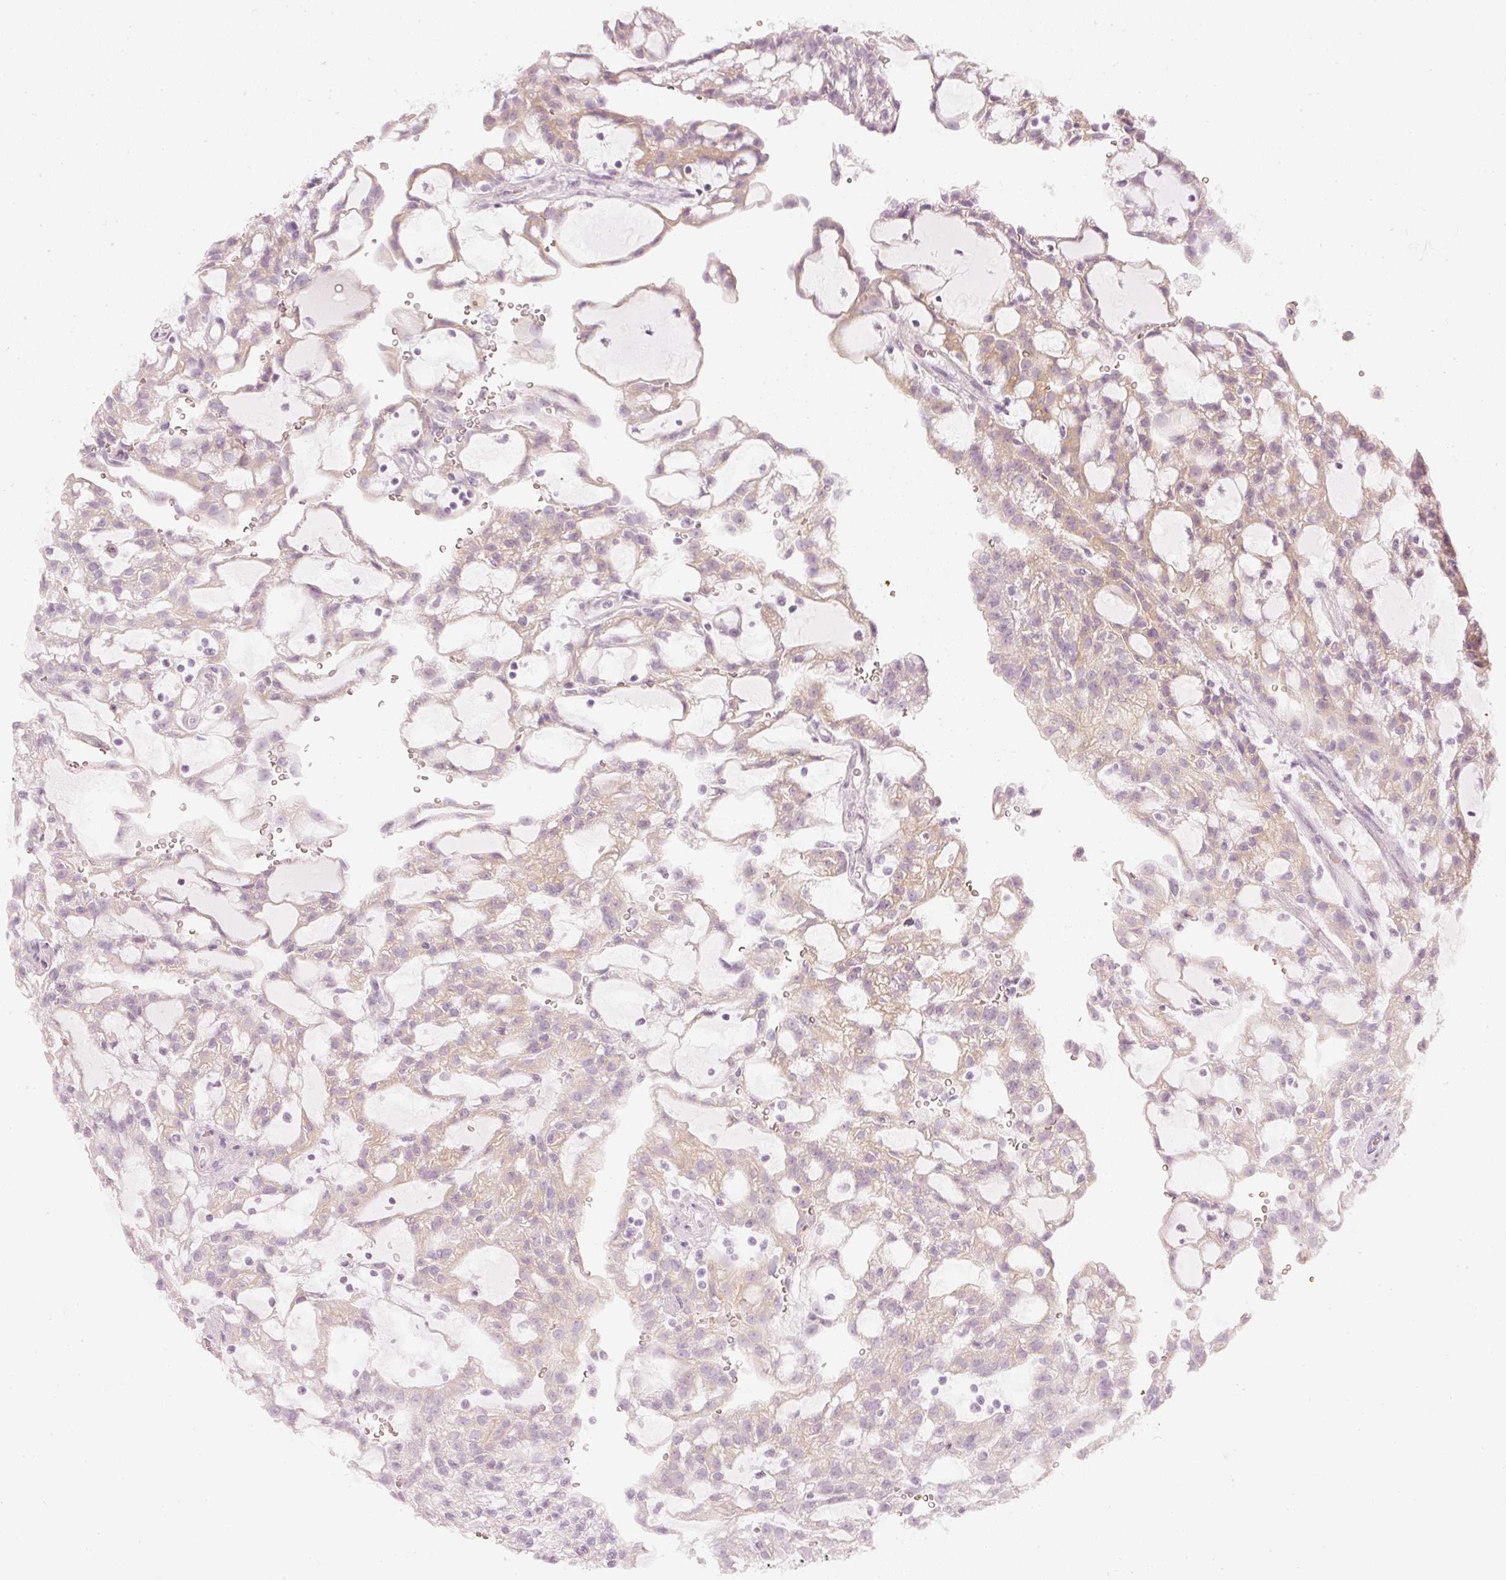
{"staining": {"intensity": "weak", "quantity": "25%-75%", "location": "cytoplasmic/membranous"}, "tissue": "renal cancer", "cell_type": "Tumor cells", "image_type": "cancer", "snomed": [{"axis": "morphology", "description": "Adenocarcinoma, NOS"}, {"axis": "topography", "description": "Kidney"}], "caption": "IHC staining of renal cancer (adenocarcinoma), which reveals low levels of weak cytoplasmic/membranous expression in approximately 25%-75% of tumor cells indicating weak cytoplasmic/membranous protein expression. The staining was performed using DAB (3,3'-diaminobenzidine) (brown) for protein detection and nuclei were counterstained in hematoxylin (blue).", "gene": "CNP", "patient": {"sex": "male", "age": 63}}